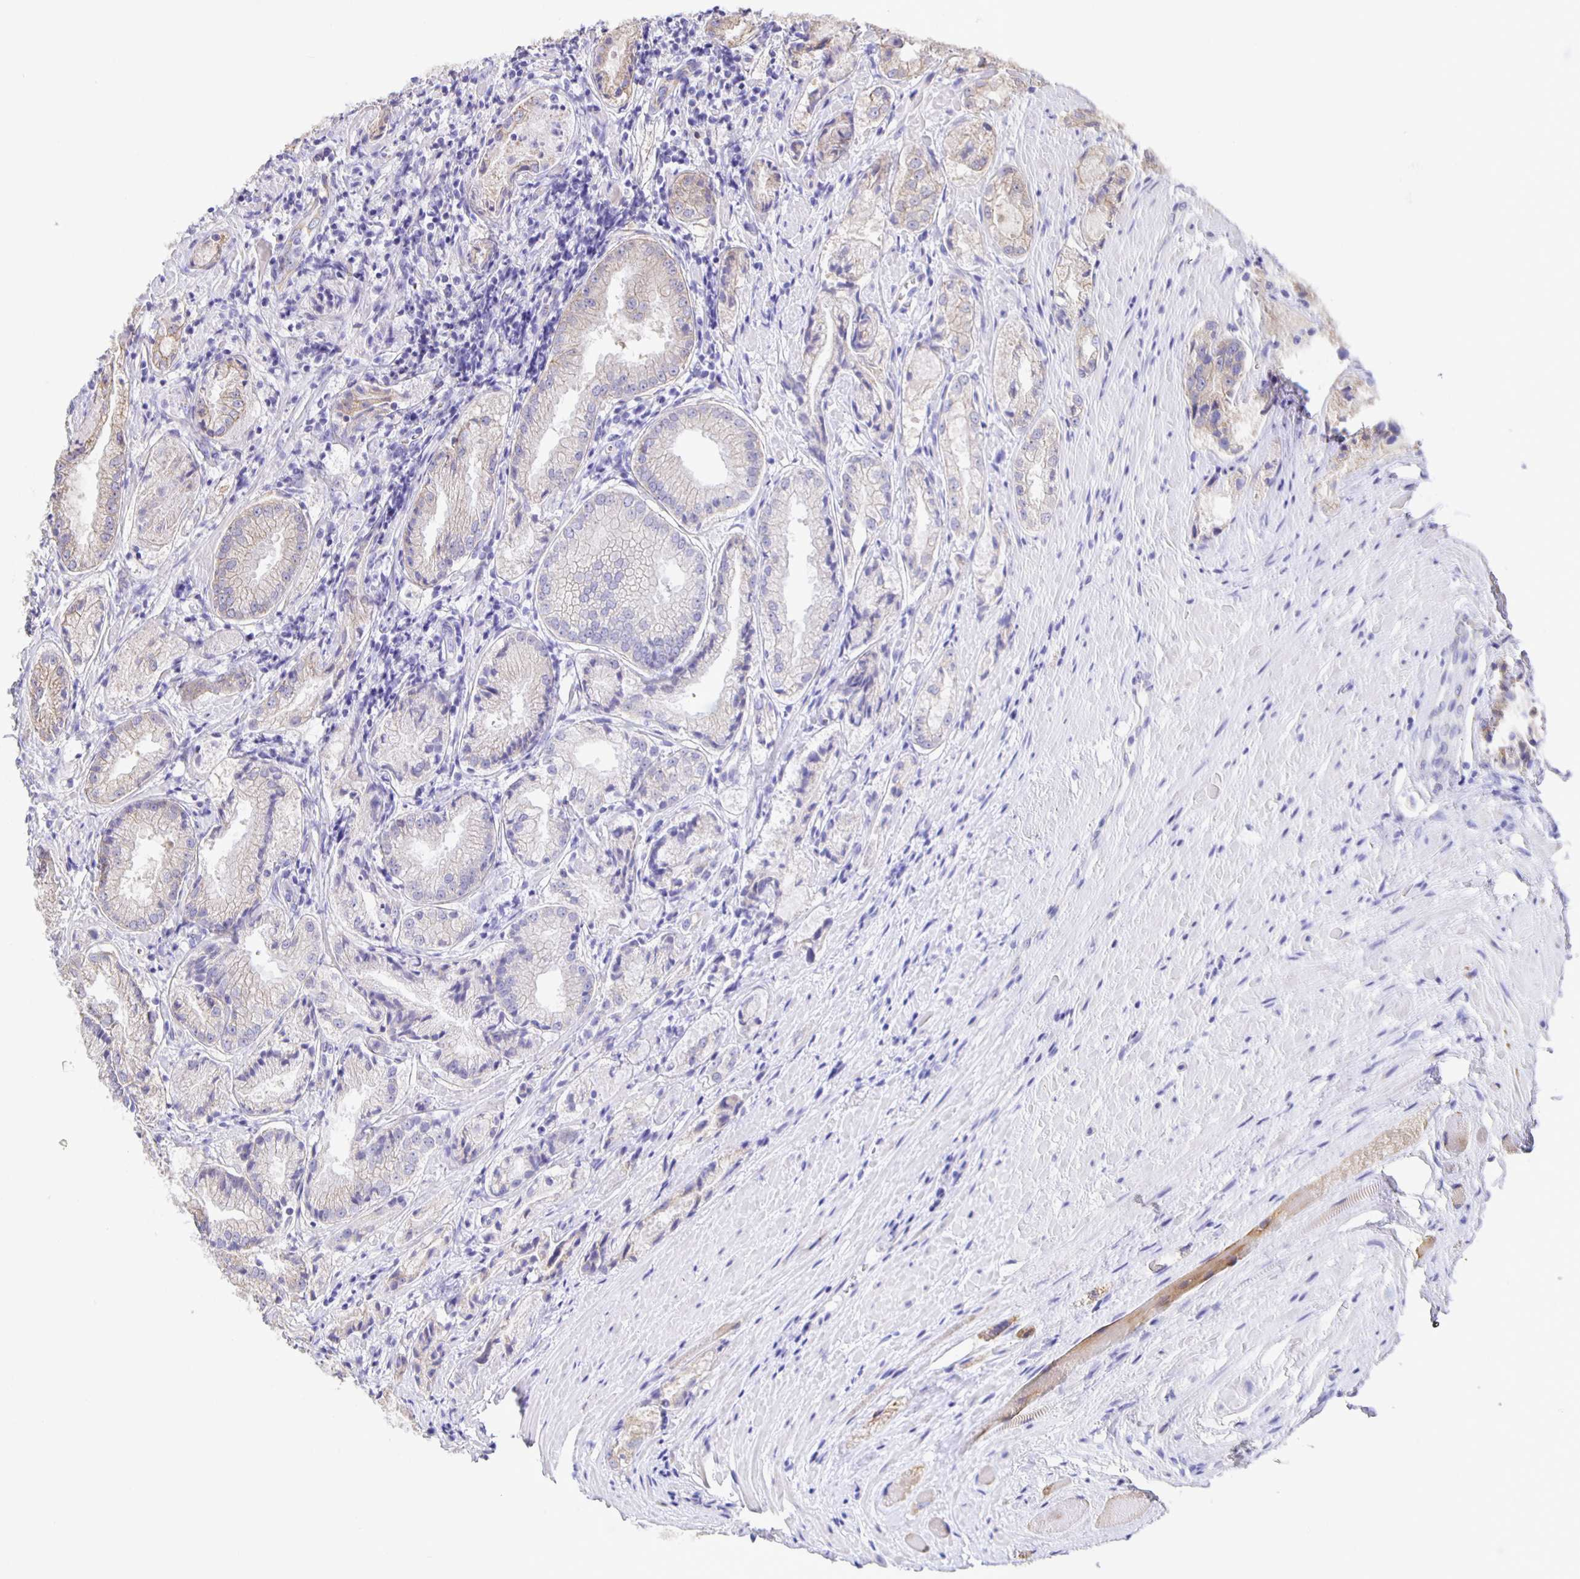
{"staining": {"intensity": "weak", "quantity": "<25%", "location": "cytoplasmic/membranous"}, "tissue": "prostate cancer", "cell_type": "Tumor cells", "image_type": "cancer", "snomed": [{"axis": "morphology", "description": "Adenocarcinoma, High grade"}, {"axis": "topography", "description": "Prostate"}], "caption": "A micrograph of prostate high-grade adenocarcinoma stained for a protein shows no brown staining in tumor cells.", "gene": "JMJD4", "patient": {"sex": "male", "age": 61}}